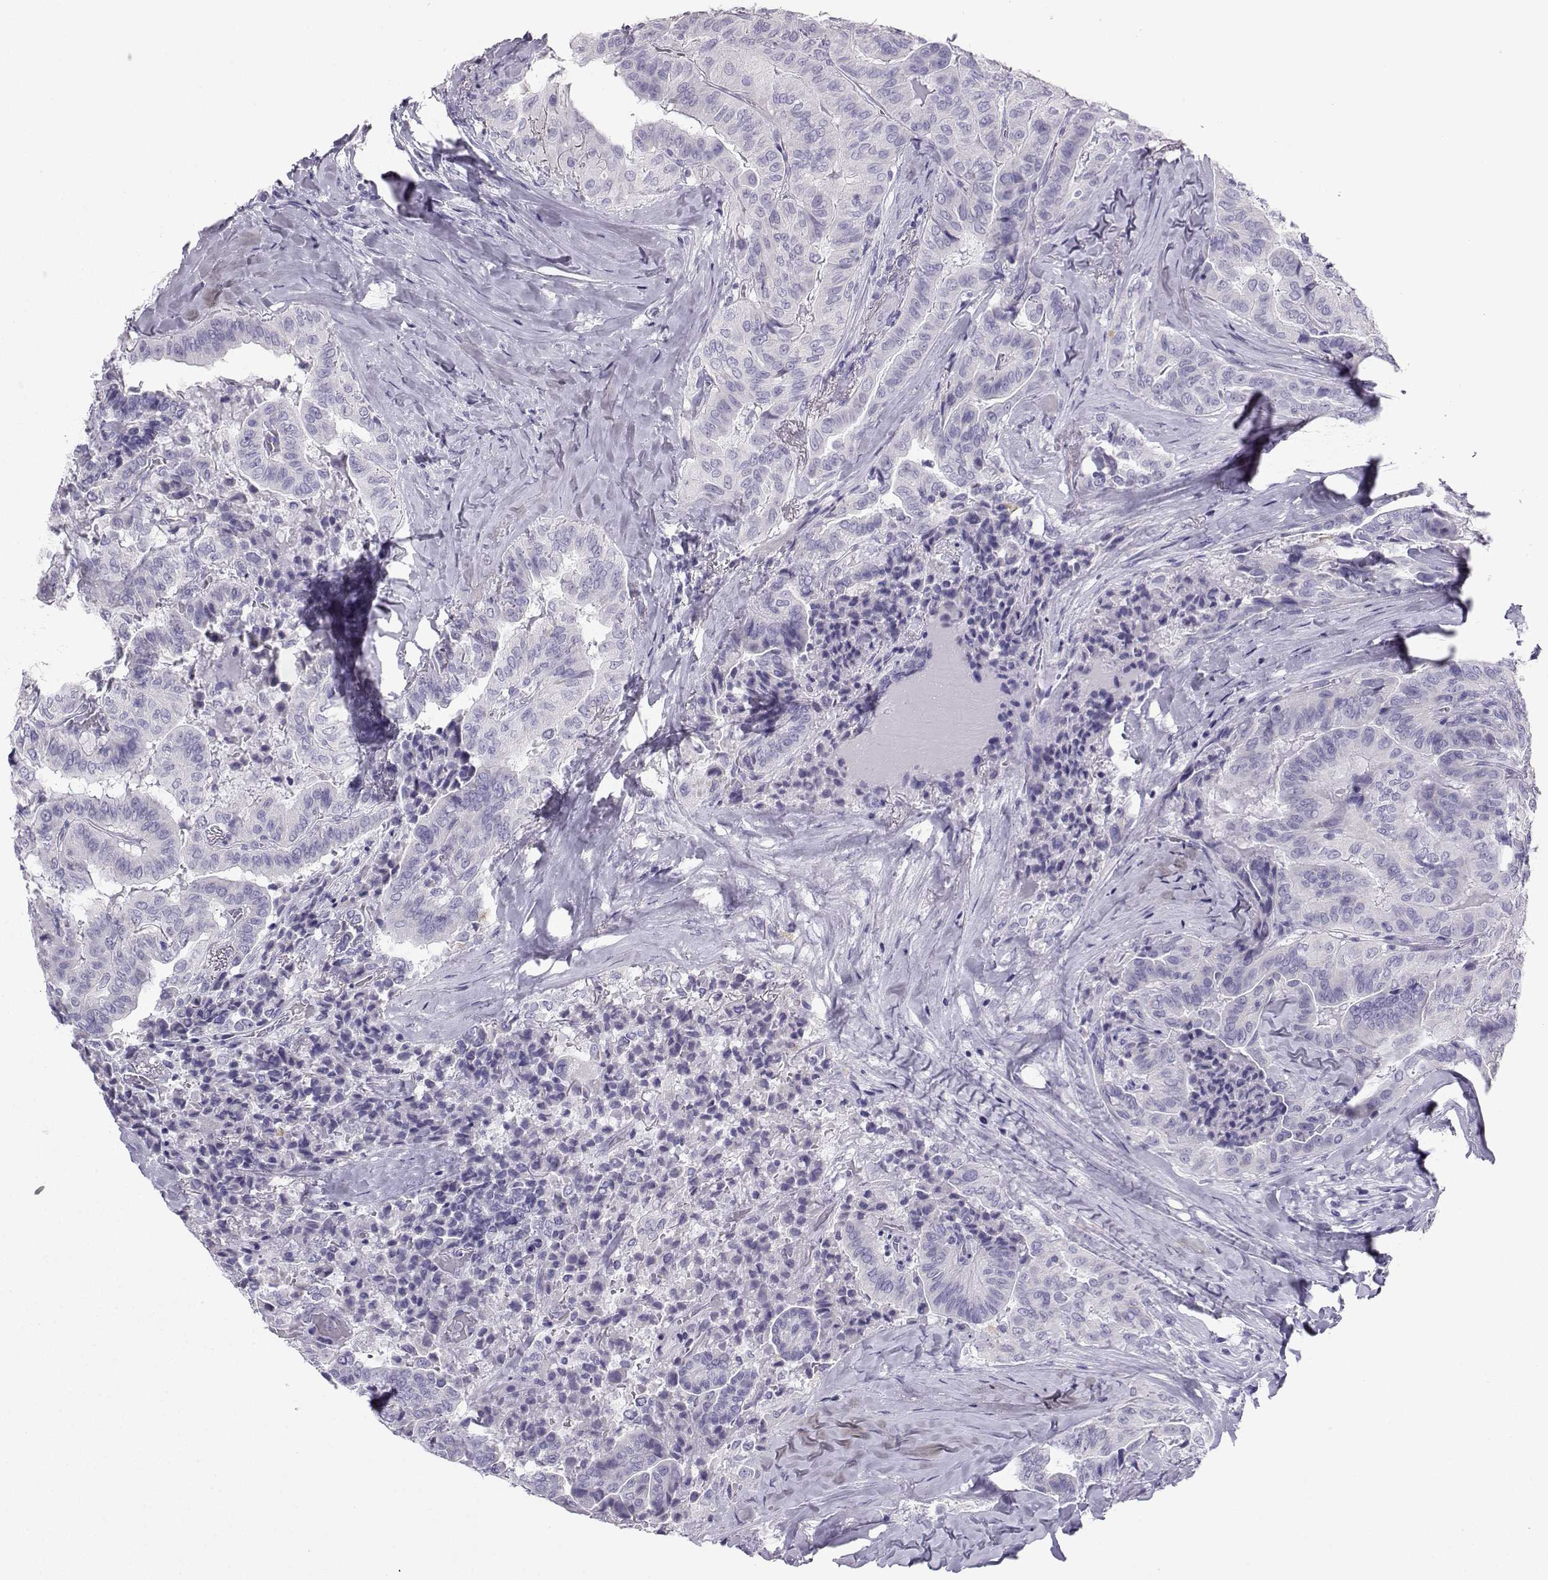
{"staining": {"intensity": "negative", "quantity": "none", "location": "none"}, "tissue": "thyroid cancer", "cell_type": "Tumor cells", "image_type": "cancer", "snomed": [{"axis": "morphology", "description": "Papillary adenocarcinoma, NOS"}, {"axis": "topography", "description": "Thyroid gland"}], "caption": "Thyroid cancer (papillary adenocarcinoma) was stained to show a protein in brown. There is no significant expression in tumor cells.", "gene": "NEFL", "patient": {"sex": "female", "age": 68}}